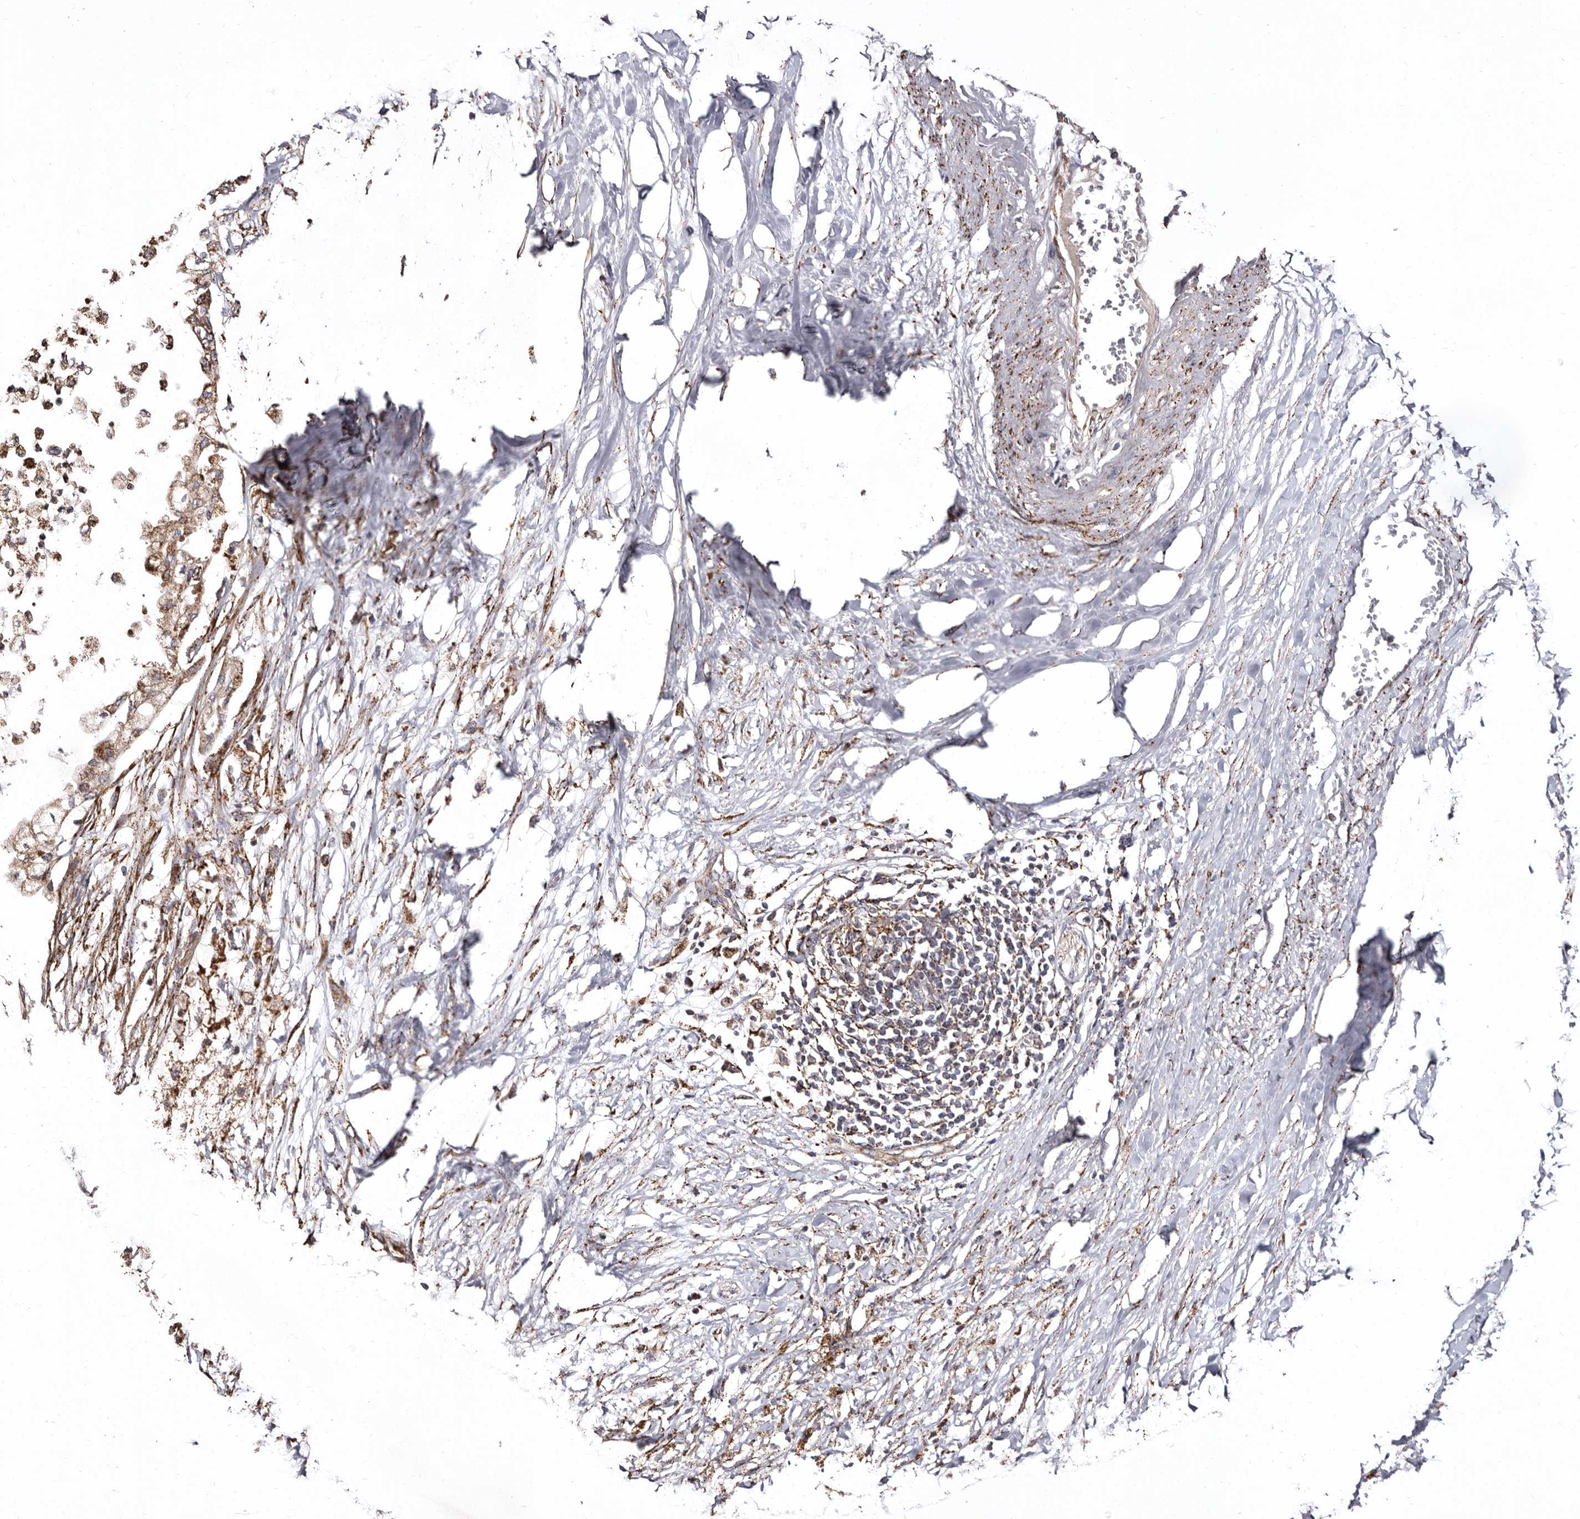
{"staining": {"intensity": "moderate", "quantity": ">75%", "location": "cytoplasmic/membranous"}, "tissue": "pancreatic cancer", "cell_type": "Tumor cells", "image_type": "cancer", "snomed": [{"axis": "morphology", "description": "Normal tissue, NOS"}, {"axis": "morphology", "description": "Adenocarcinoma, NOS"}, {"axis": "topography", "description": "Pancreas"}, {"axis": "topography", "description": "Duodenum"}], "caption": "Immunohistochemical staining of human adenocarcinoma (pancreatic) displays moderate cytoplasmic/membranous protein expression in about >75% of tumor cells.", "gene": "LUZP1", "patient": {"sex": "female", "age": 60}}